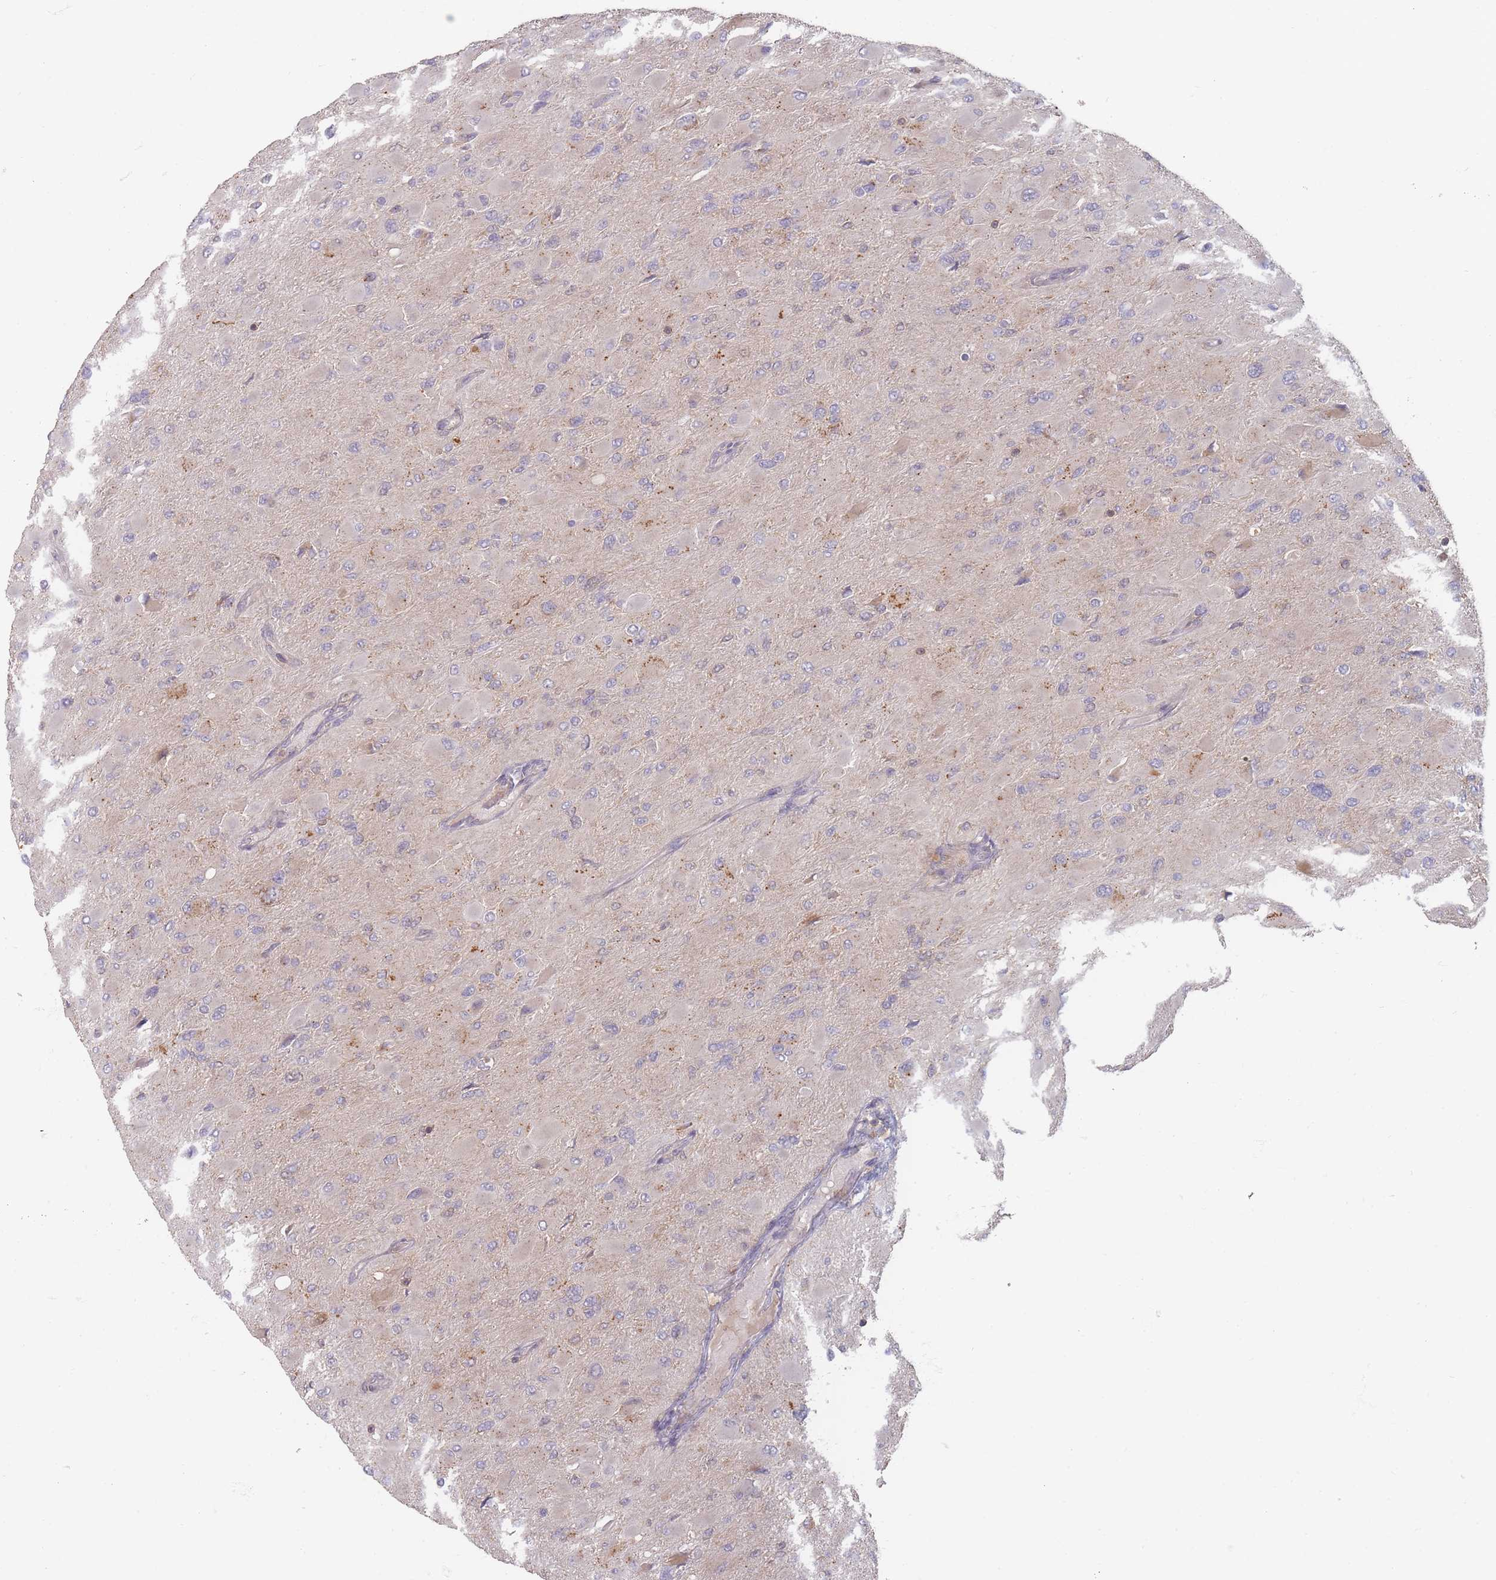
{"staining": {"intensity": "negative", "quantity": "none", "location": "none"}, "tissue": "glioma", "cell_type": "Tumor cells", "image_type": "cancer", "snomed": [{"axis": "morphology", "description": "Glioma, malignant, High grade"}, {"axis": "topography", "description": "Cerebral cortex"}], "caption": "Immunohistochemical staining of glioma shows no significant staining in tumor cells.", "gene": "SLC35F3", "patient": {"sex": "female", "age": 36}}